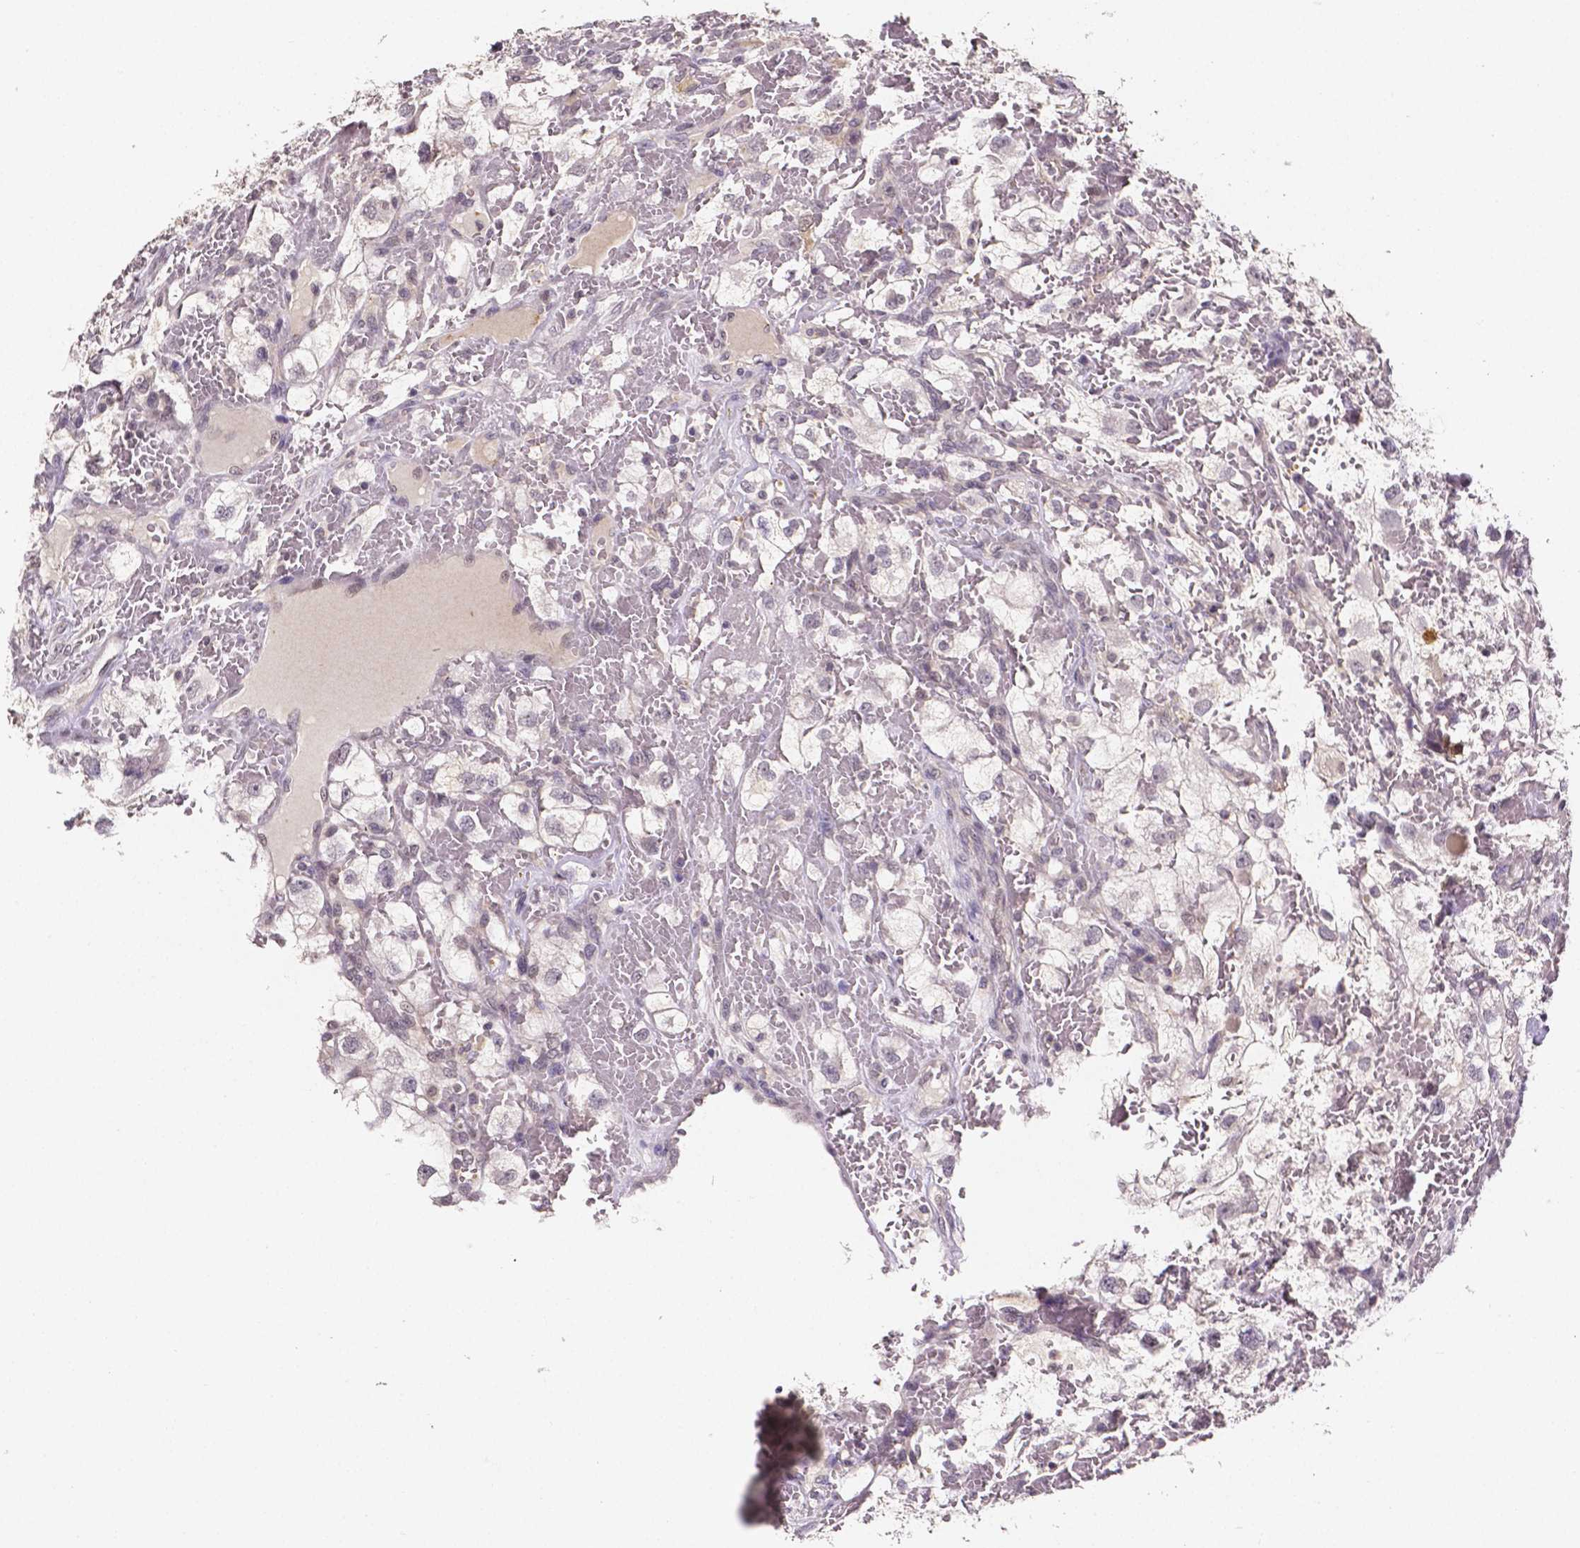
{"staining": {"intensity": "negative", "quantity": "none", "location": "none"}, "tissue": "renal cancer", "cell_type": "Tumor cells", "image_type": "cancer", "snomed": [{"axis": "morphology", "description": "Adenocarcinoma, NOS"}, {"axis": "topography", "description": "Kidney"}], "caption": "An IHC histopathology image of renal cancer is shown. There is no staining in tumor cells of renal cancer.", "gene": "NRGN", "patient": {"sex": "male", "age": 59}}